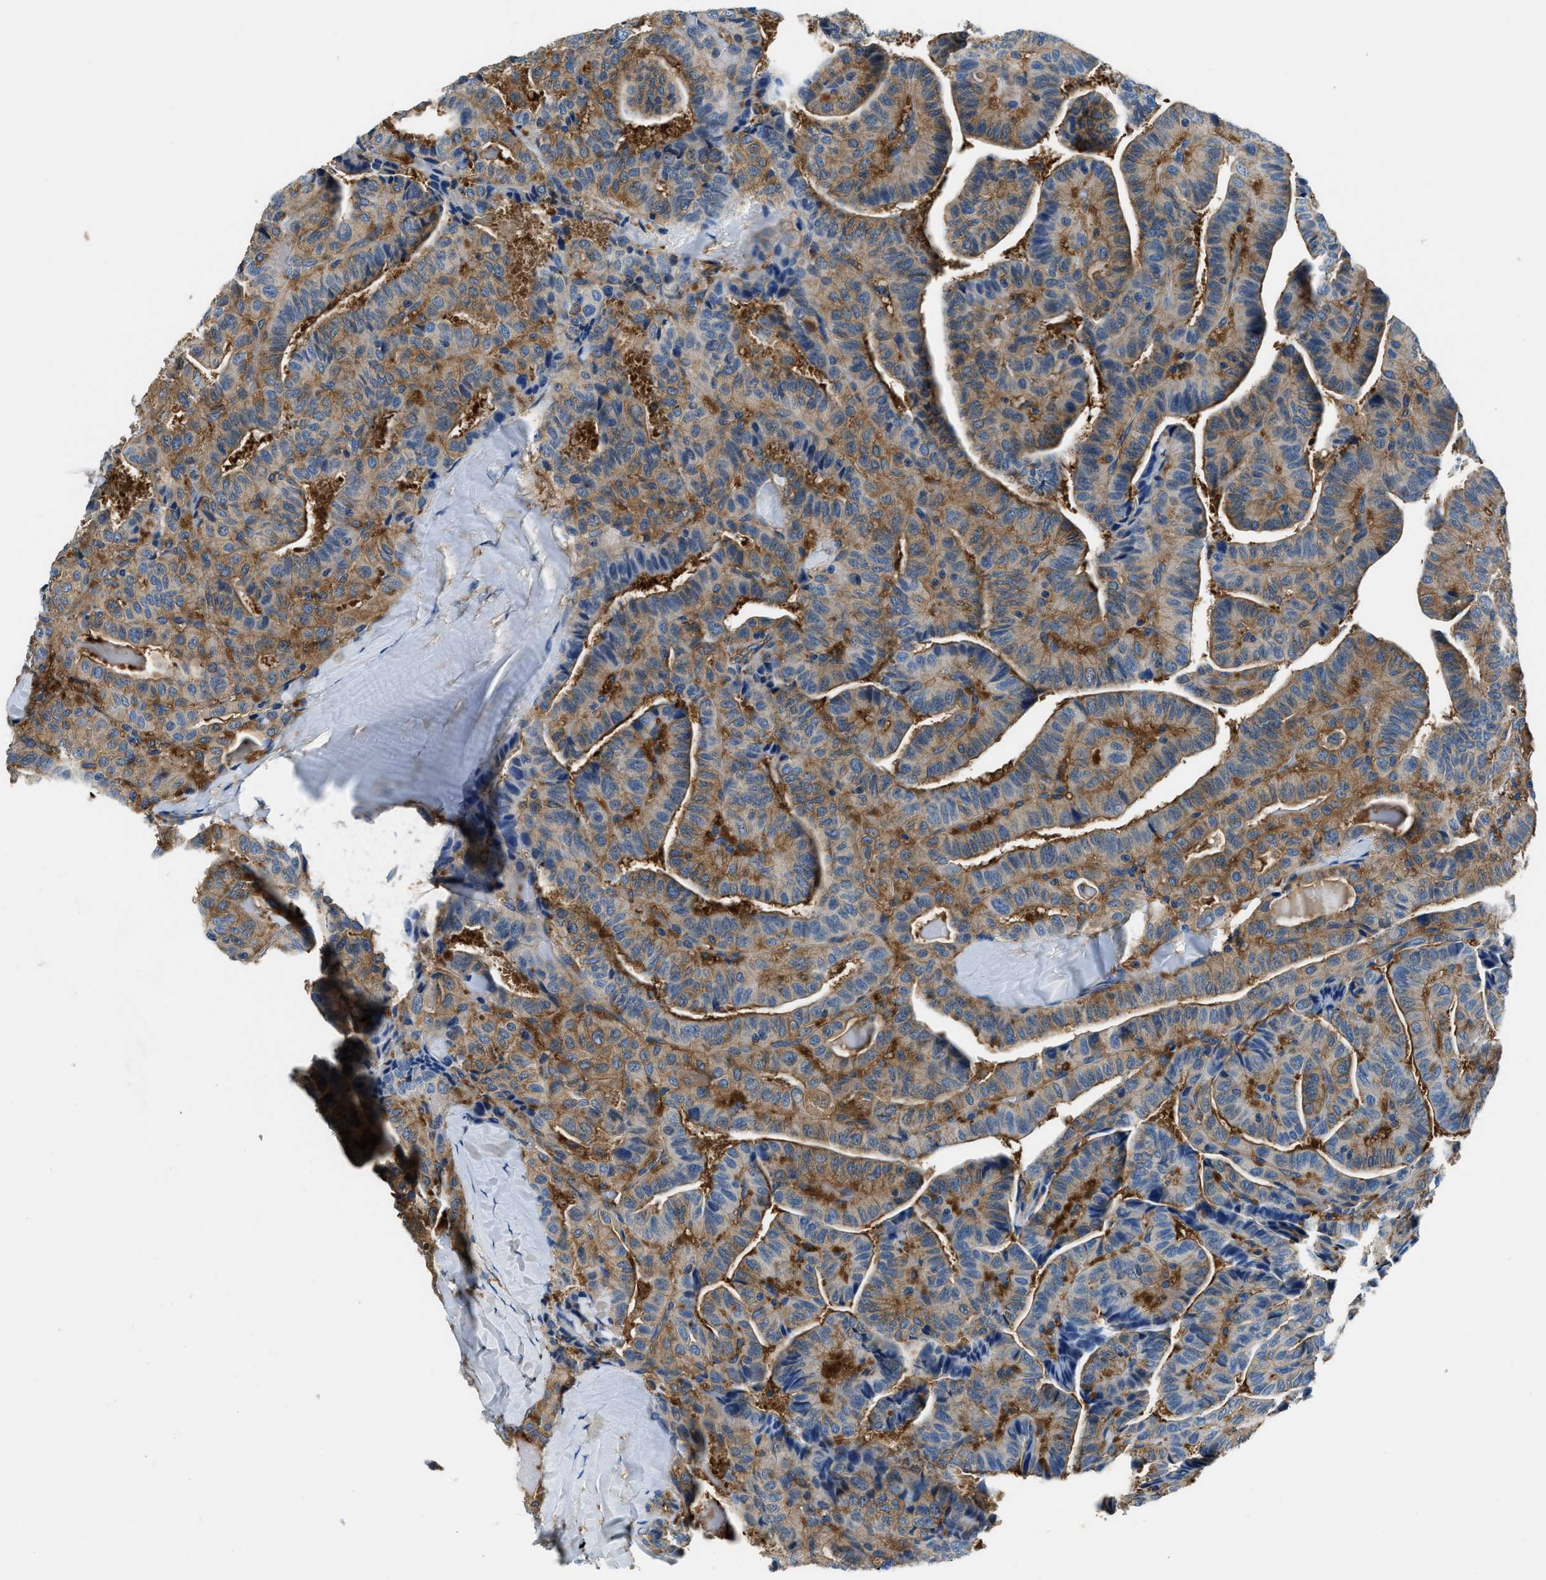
{"staining": {"intensity": "moderate", "quantity": ">75%", "location": "cytoplasmic/membranous"}, "tissue": "thyroid cancer", "cell_type": "Tumor cells", "image_type": "cancer", "snomed": [{"axis": "morphology", "description": "Papillary adenocarcinoma, NOS"}, {"axis": "topography", "description": "Thyroid gland"}], "caption": "This micrograph shows papillary adenocarcinoma (thyroid) stained with immunohistochemistry to label a protein in brown. The cytoplasmic/membranous of tumor cells show moderate positivity for the protein. Nuclei are counter-stained blue.", "gene": "EEA1", "patient": {"sex": "male", "age": 77}}